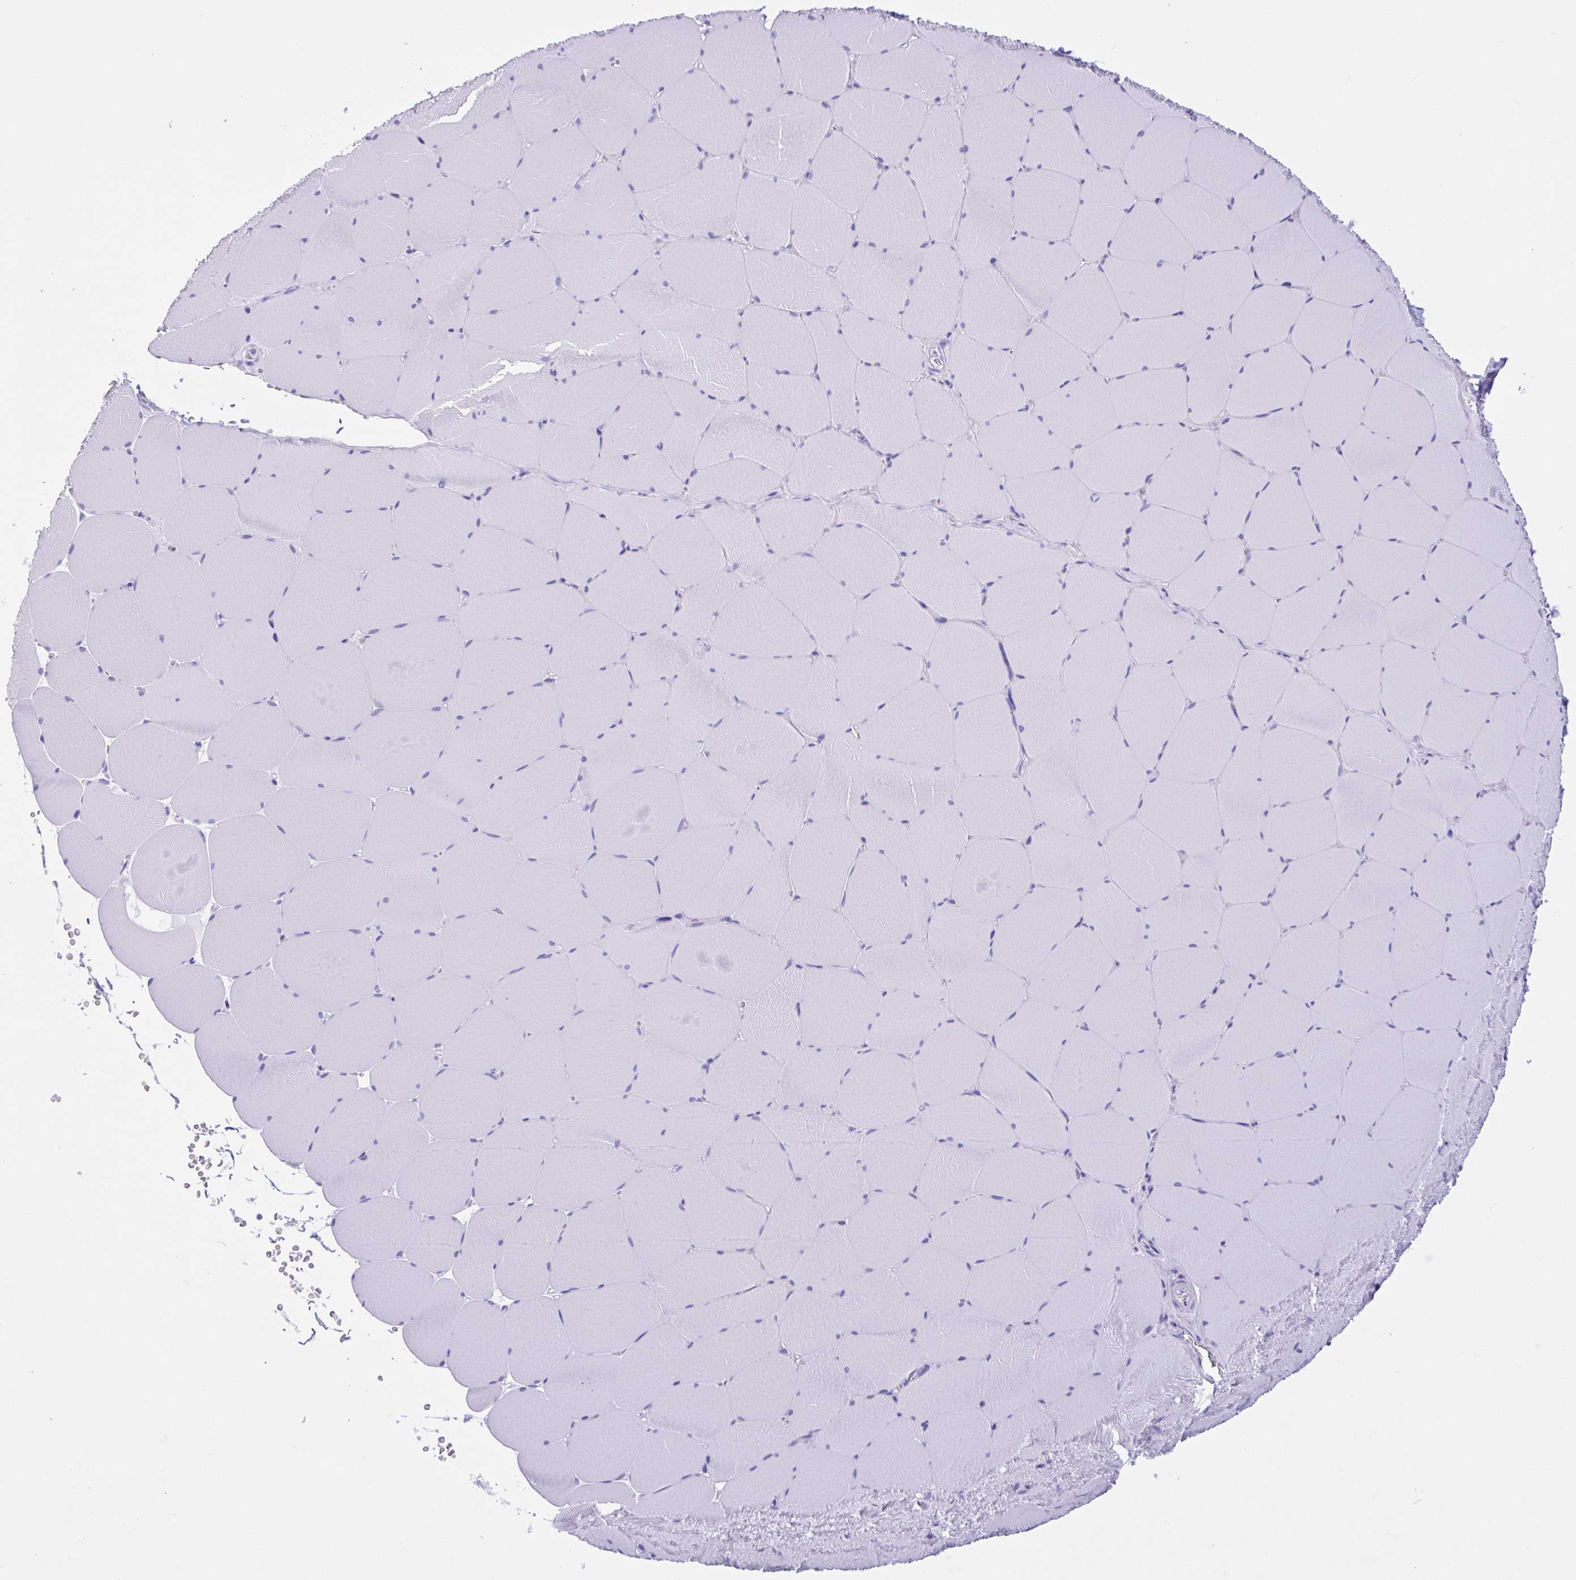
{"staining": {"intensity": "negative", "quantity": "none", "location": "none"}, "tissue": "skeletal muscle", "cell_type": "Myocytes", "image_type": "normal", "snomed": [{"axis": "morphology", "description": "Normal tissue, NOS"}, {"axis": "topography", "description": "Skeletal muscle"}, {"axis": "topography", "description": "Head-Neck"}], "caption": "IHC image of benign skeletal muscle: skeletal muscle stained with DAB (3,3'-diaminobenzidine) displays no significant protein staining in myocytes.", "gene": "IAPP", "patient": {"sex": "male", "age": 66}}